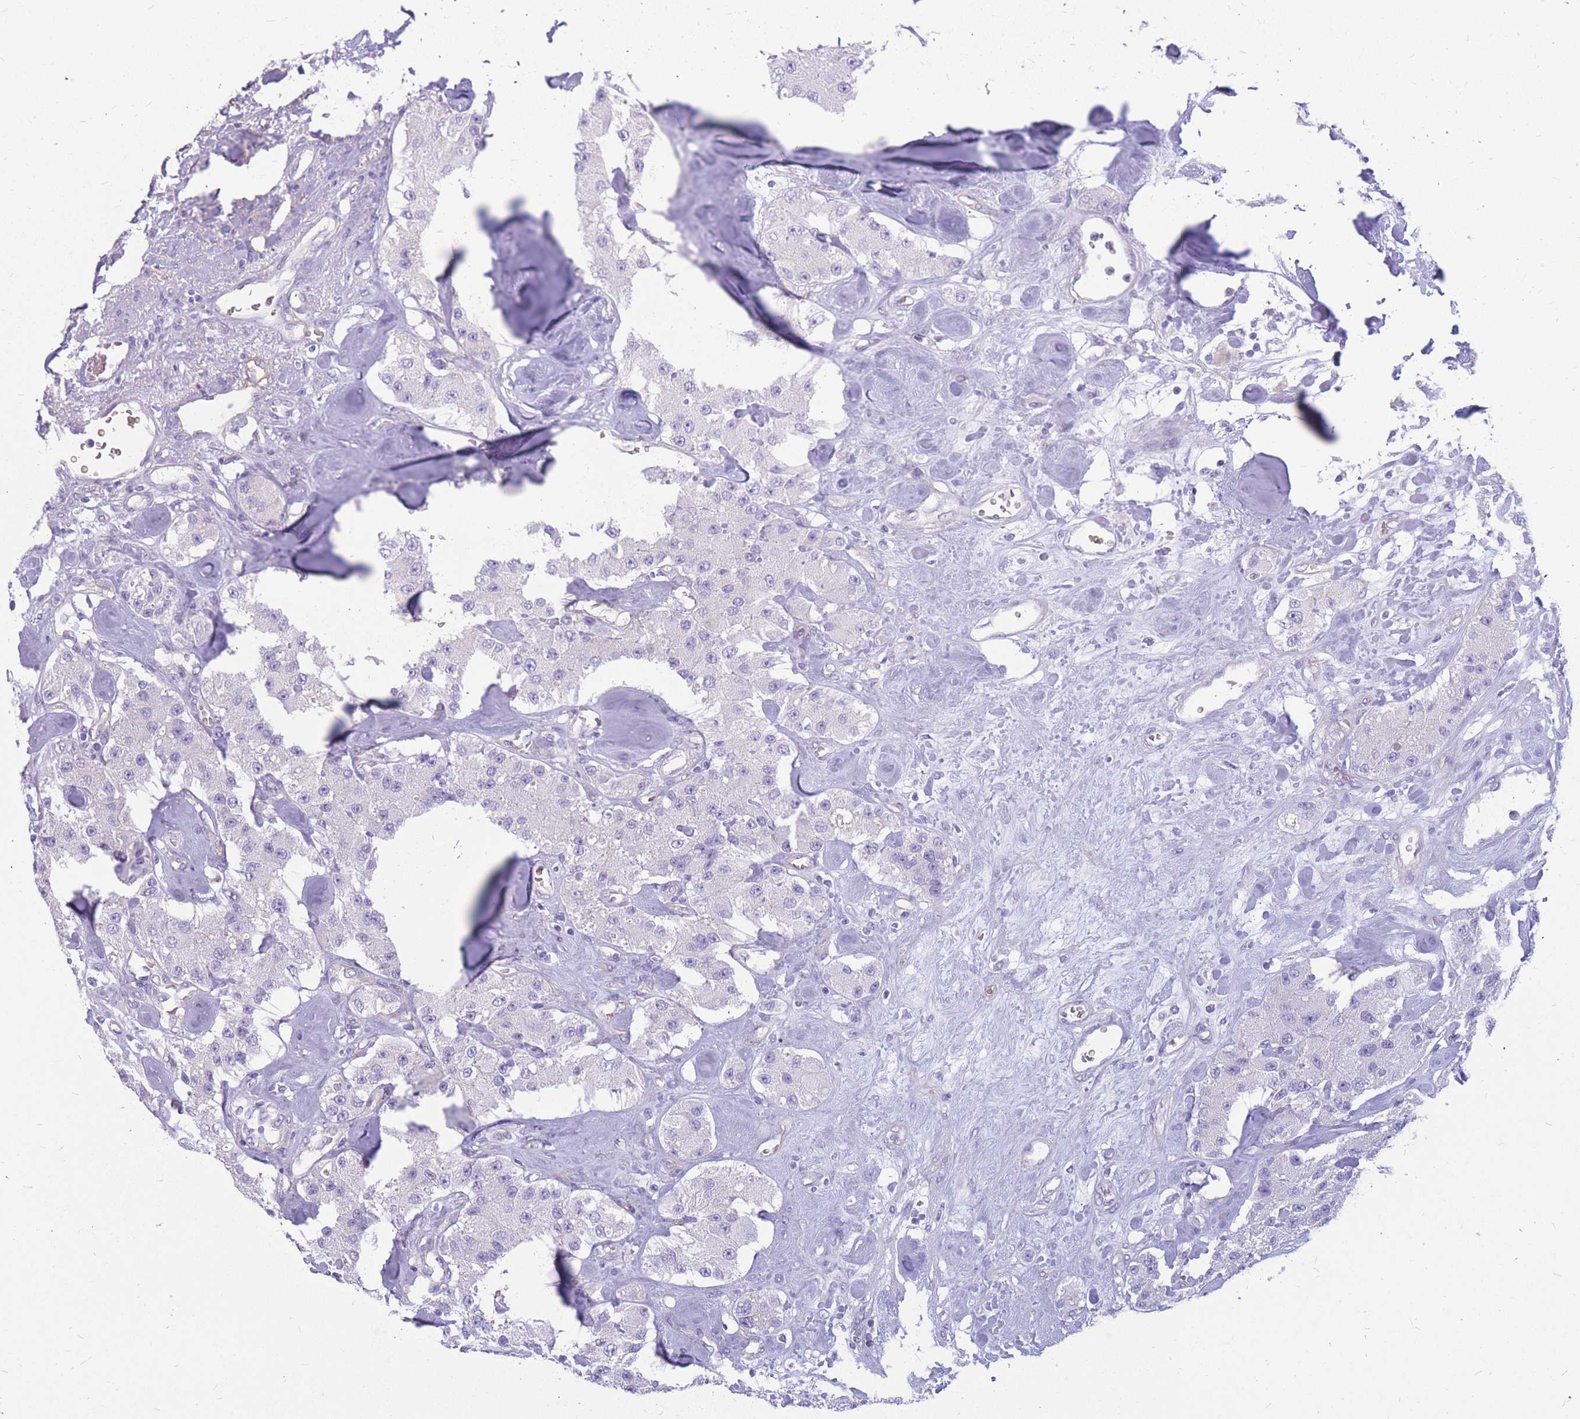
{"staining": {"intensity": "negative", "quantity": "none", "location": "none"}, "tissue": "carcinoid", "cell_type": "Tumor cells", "image_type": "cancer", "snomed": [{"axis": "morphology", "description": "Carcinoid, malignant, NOS"}, {"axis": "topography", "description": "Pancreas"}], "caption": "This image is of carcinoid stained with IHC to label a protein in brown with the nuclei are counter-stained blue. There is no expression in tumor cells. (DAB immunohistochemistry (IHC) visualized using brightfield microscopy, high magnification).", "gene": "ADD2", "patient": {"sex": "male", "age": 41}}